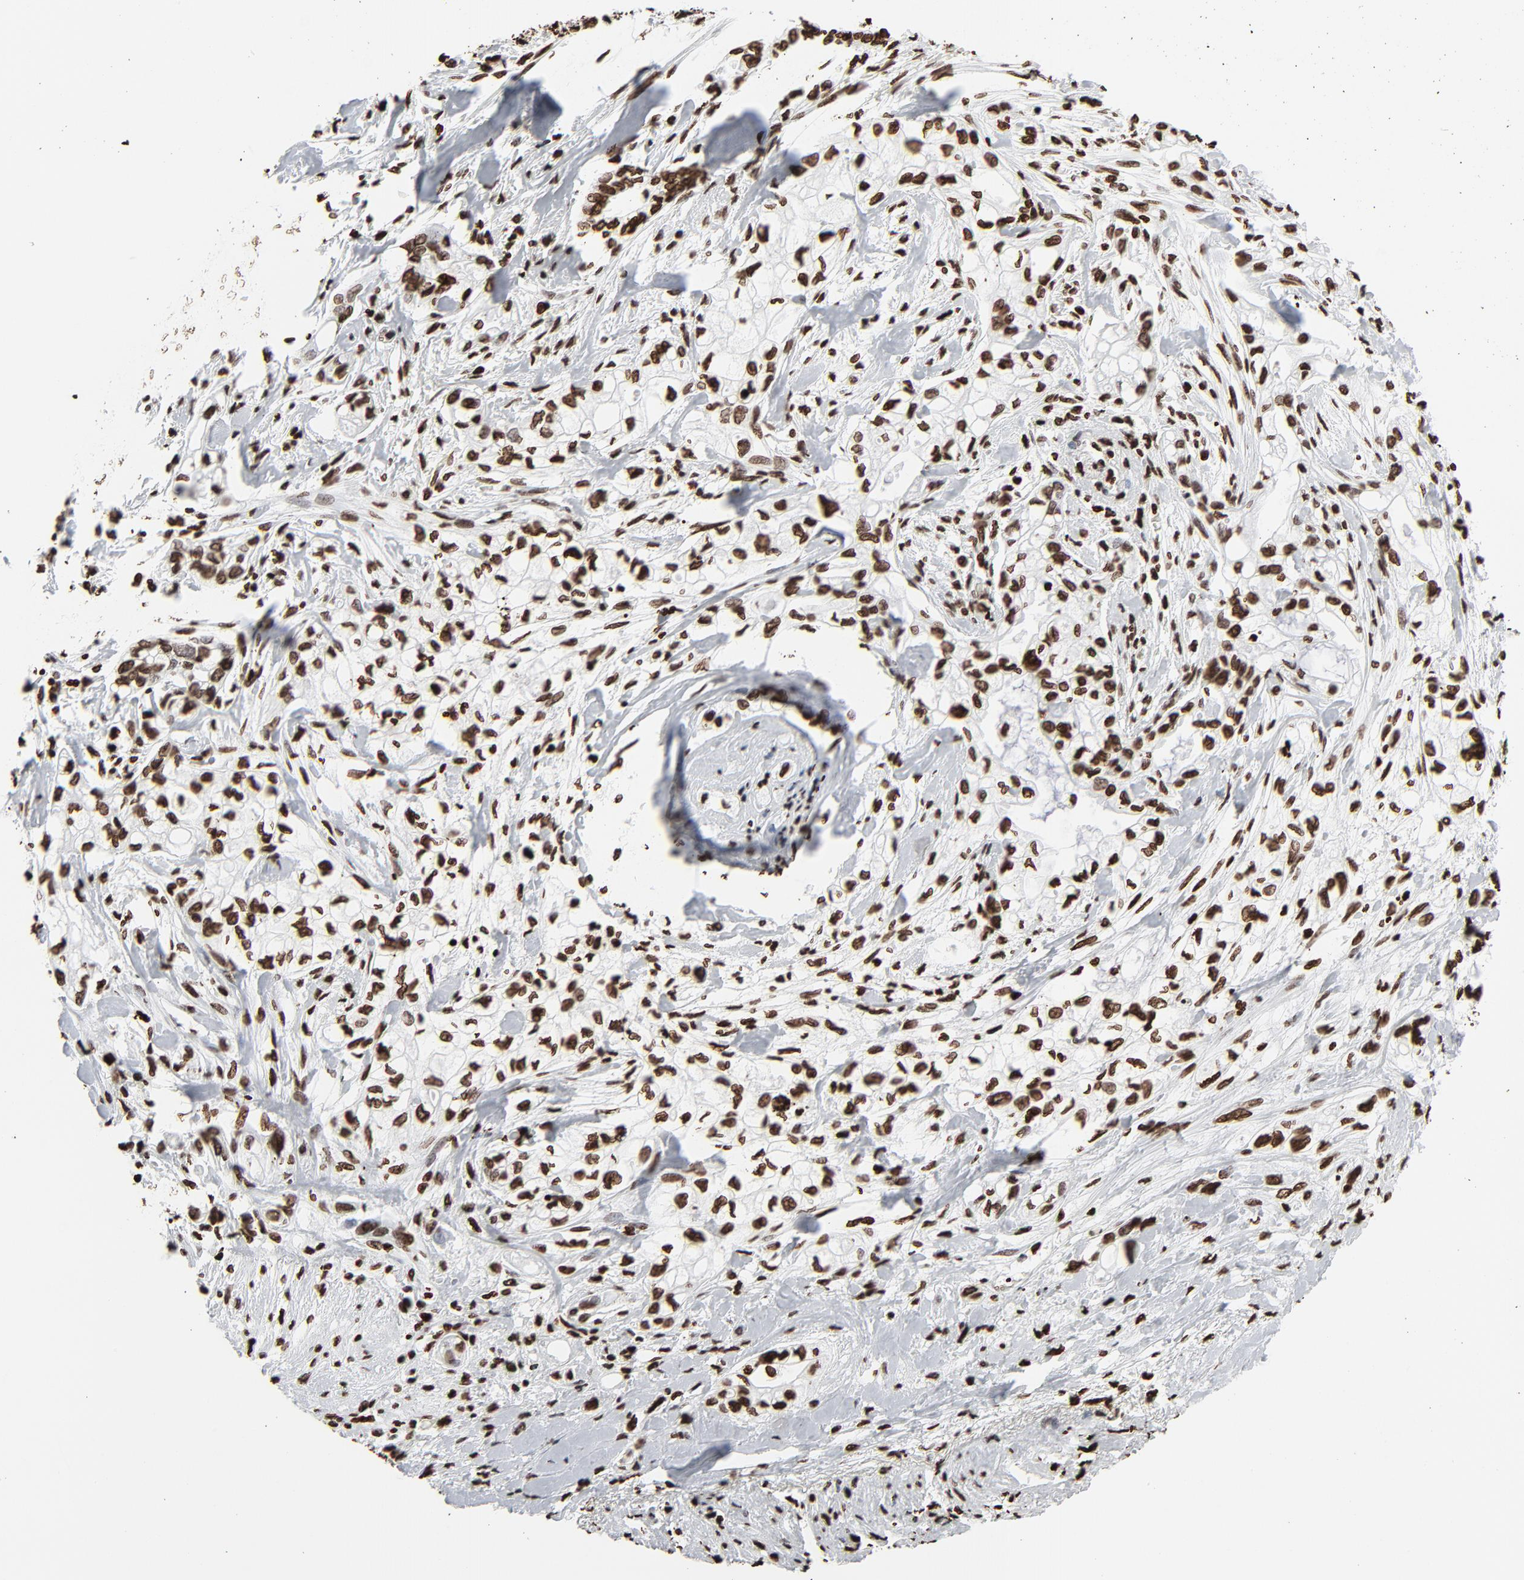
{"staining": {"intensity": "strong", "quantity": ">75%", "location": "nuclear"}, "tissue": "pancreatic cancer", "cell_type": "Tumor cells", "image_type": "cancer", "snomed": [{"axis": "morphology", "description": "Normal tissue, NOS"}, {"axis": "topography", "description": "Pancreas"}], "caption": "Pancreatic cancer stained with a protein marker displays strong staining in tumor cells.", "gene": "H3-4", "patient": {"sex": "male", "age": 42}}